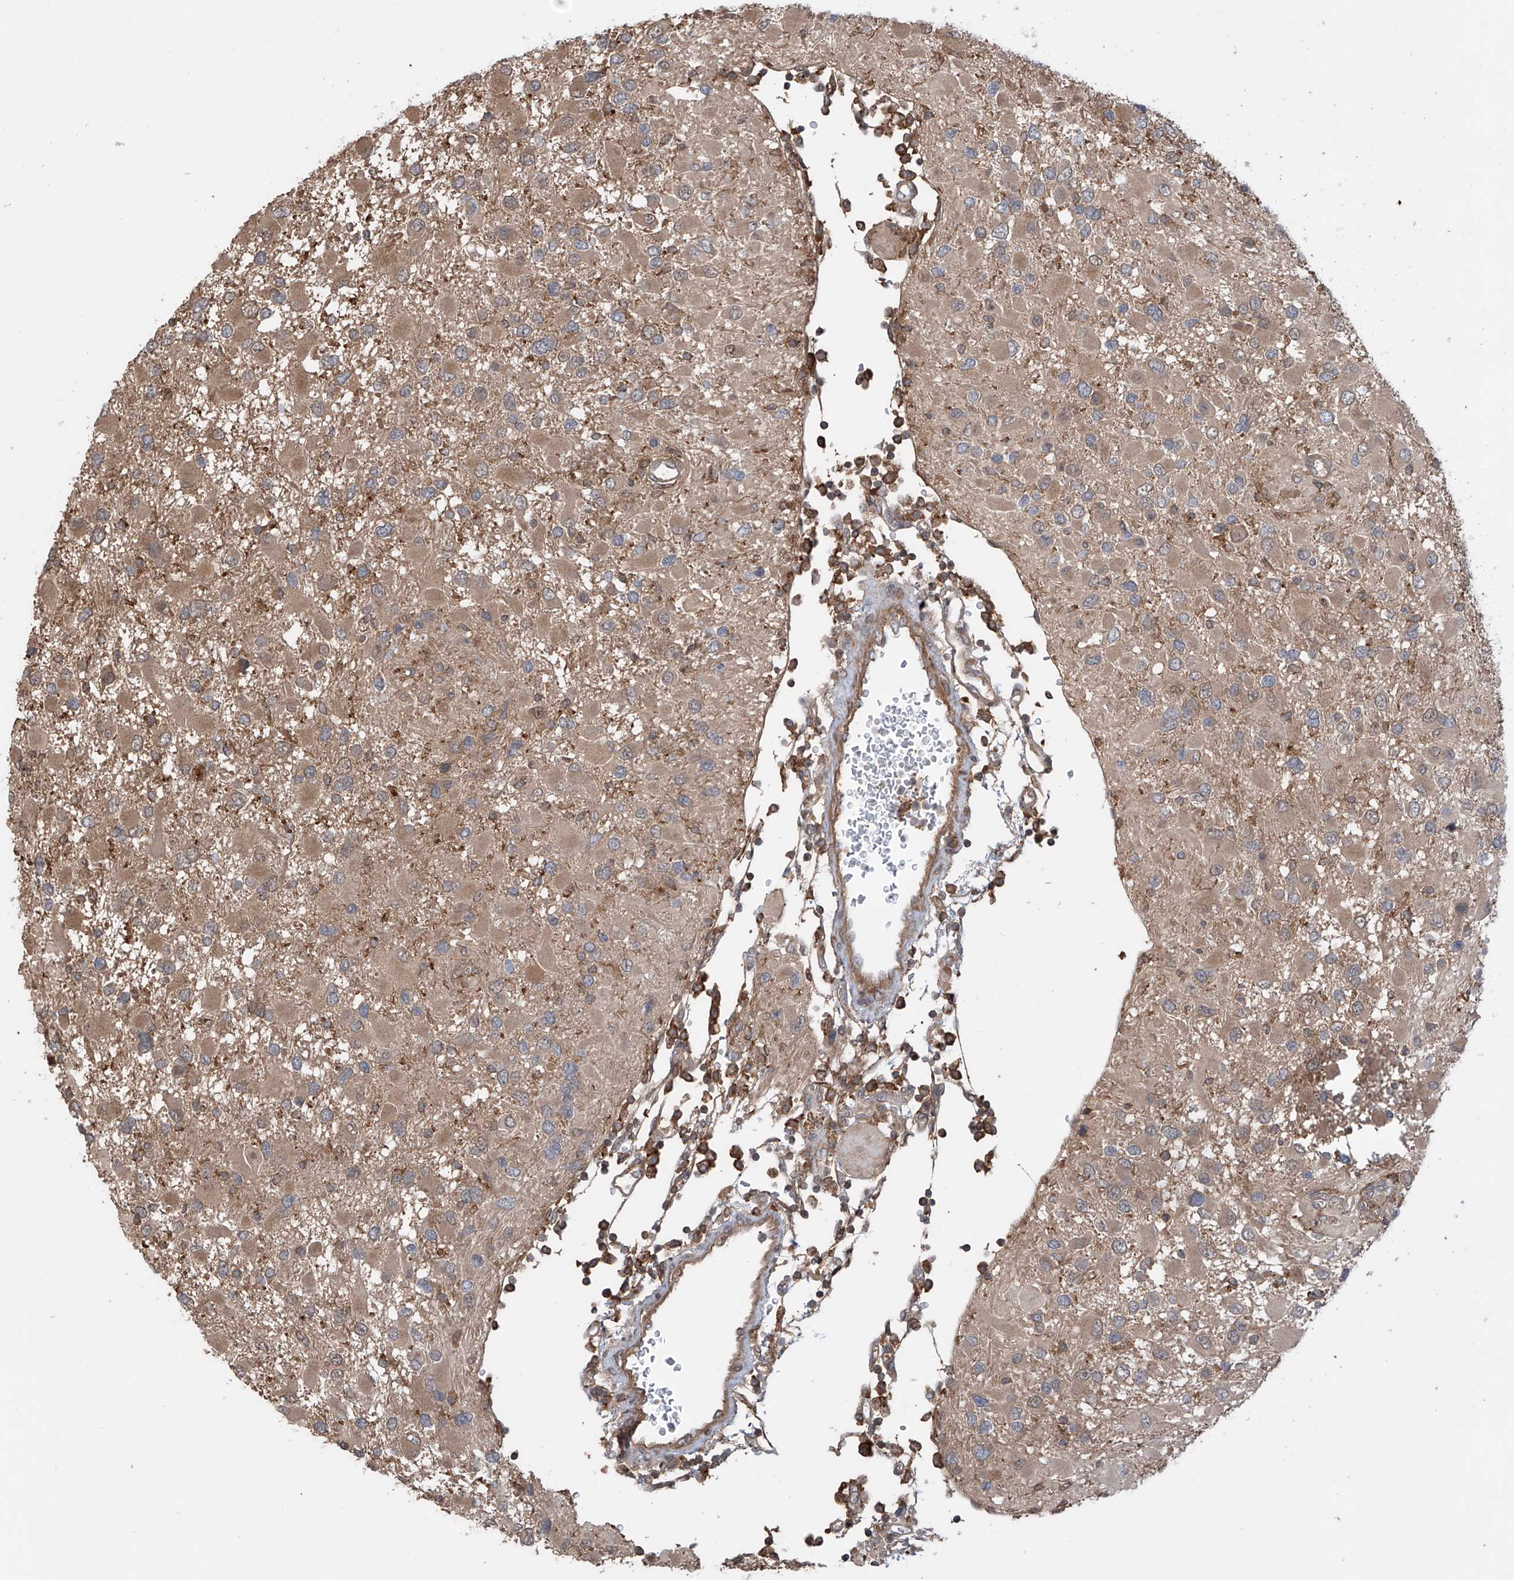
{"staining": {"intensity": "weak", "quantity": "25%-75%", "location": "cytoplasmic/membranous"}, "tissue": "glioma", "cell_type": "Tumor cells", "image_type": "cancer", "snomed": [{"axis": "morphology", "description": "Glioma, malignant, High grade"}, {"axis": "topography", "description": "Brain"}], "caption": "Immunohistochemistry (IHC) image of glioma stained for a protein (brown), which demonstrates low levels of weak cytoplasmic/membranous staining in approximately 25%-75% of tumor cells.", "gene": "HOXC8", "patient": {"sex": "male", "age": 53}}